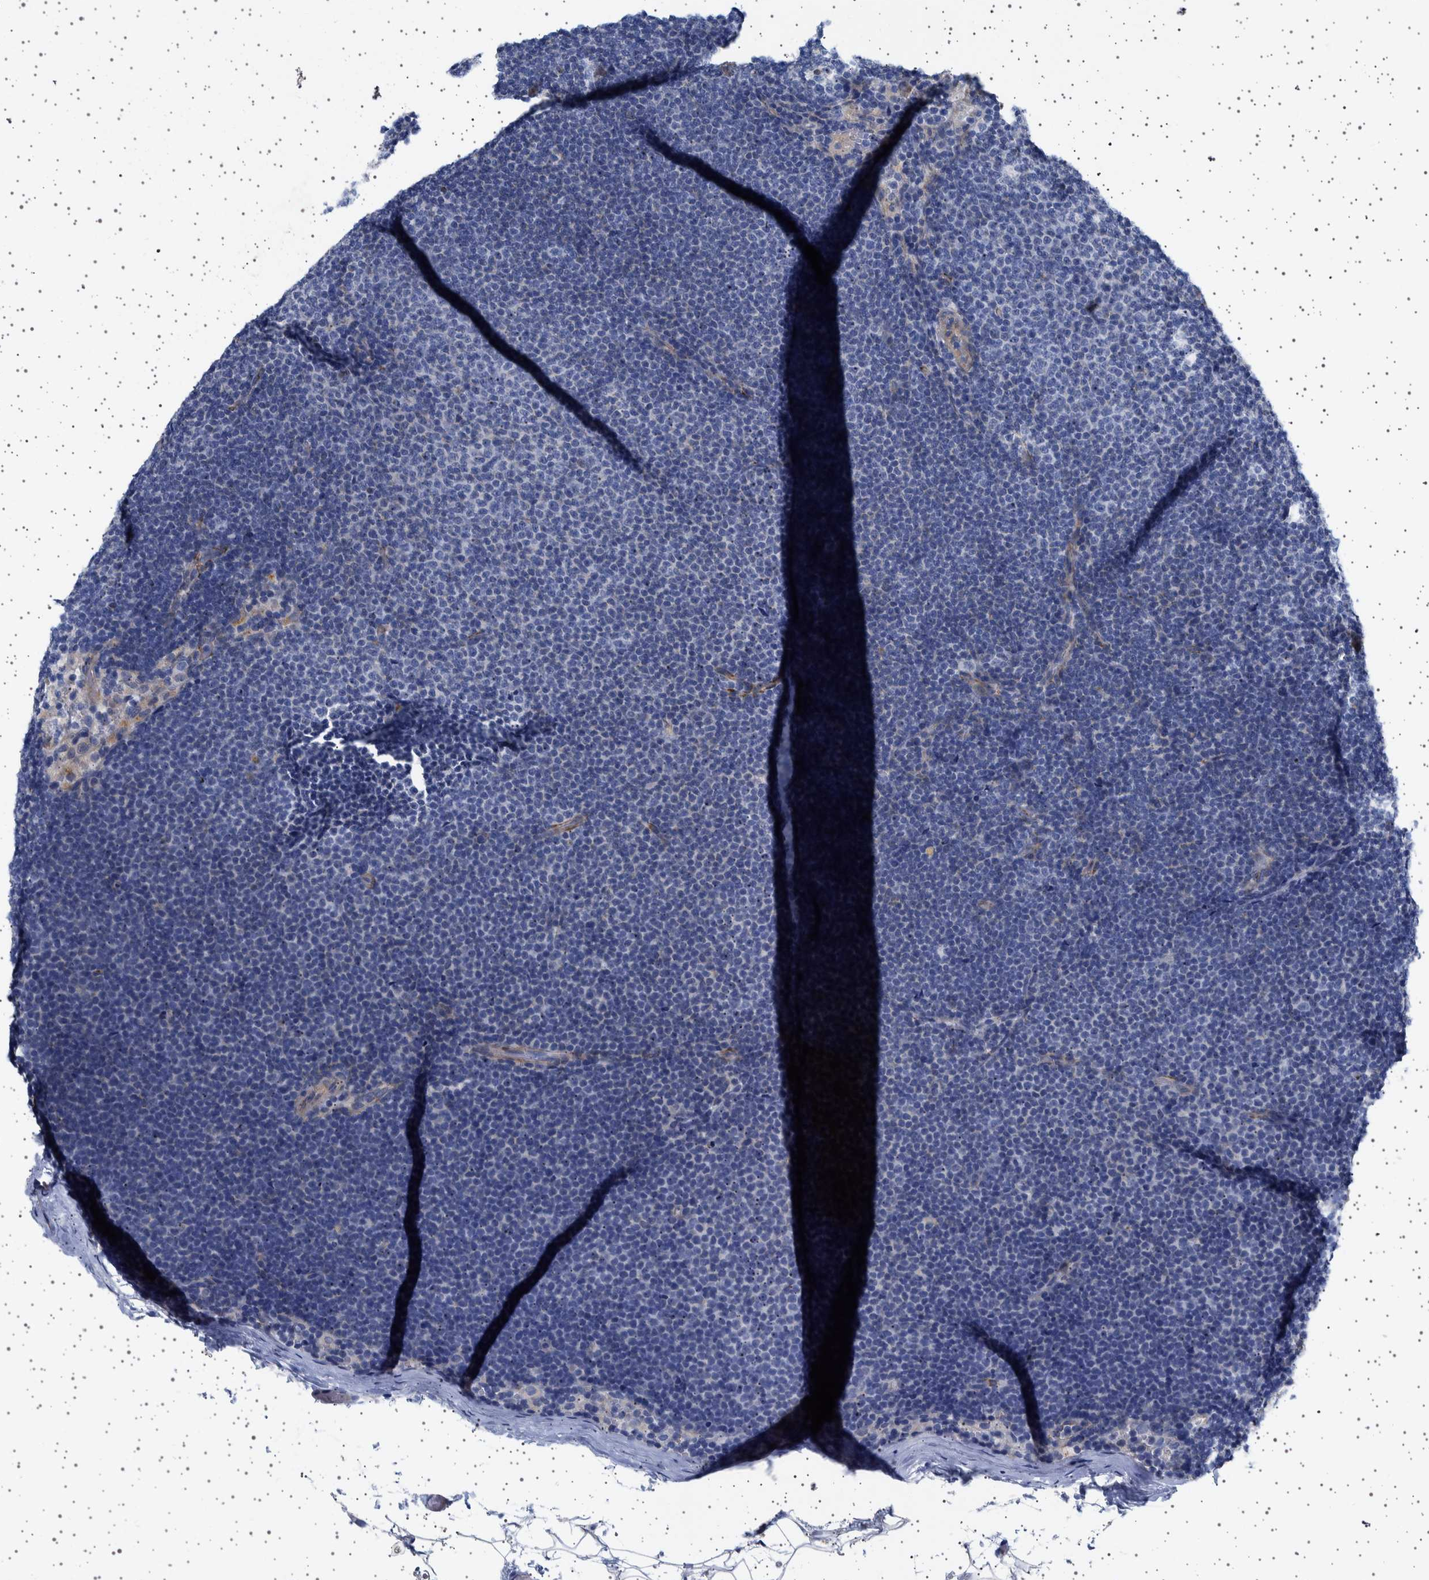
{"staining": {"intensity": "negative", "quantity": "none", "location": "none"}, "tissue": "lymphoma", "cell_type": "Tumor cells", "image_type": "cancer", "snomed": [{"axis": "morphology", "description": "Malignant lymphoma, non-Hodgkin's type, Low grade"}, {"axis": "topography", "description": "Lymph node"}], "caption": "Photomicrograph shows no significant protein positivity in tumor cells of malignant lymphoma, non-Hodgkin's type (low-grade).", "gene": "SEPTIN4", "patient": {"sex": "female", "age": 53}}